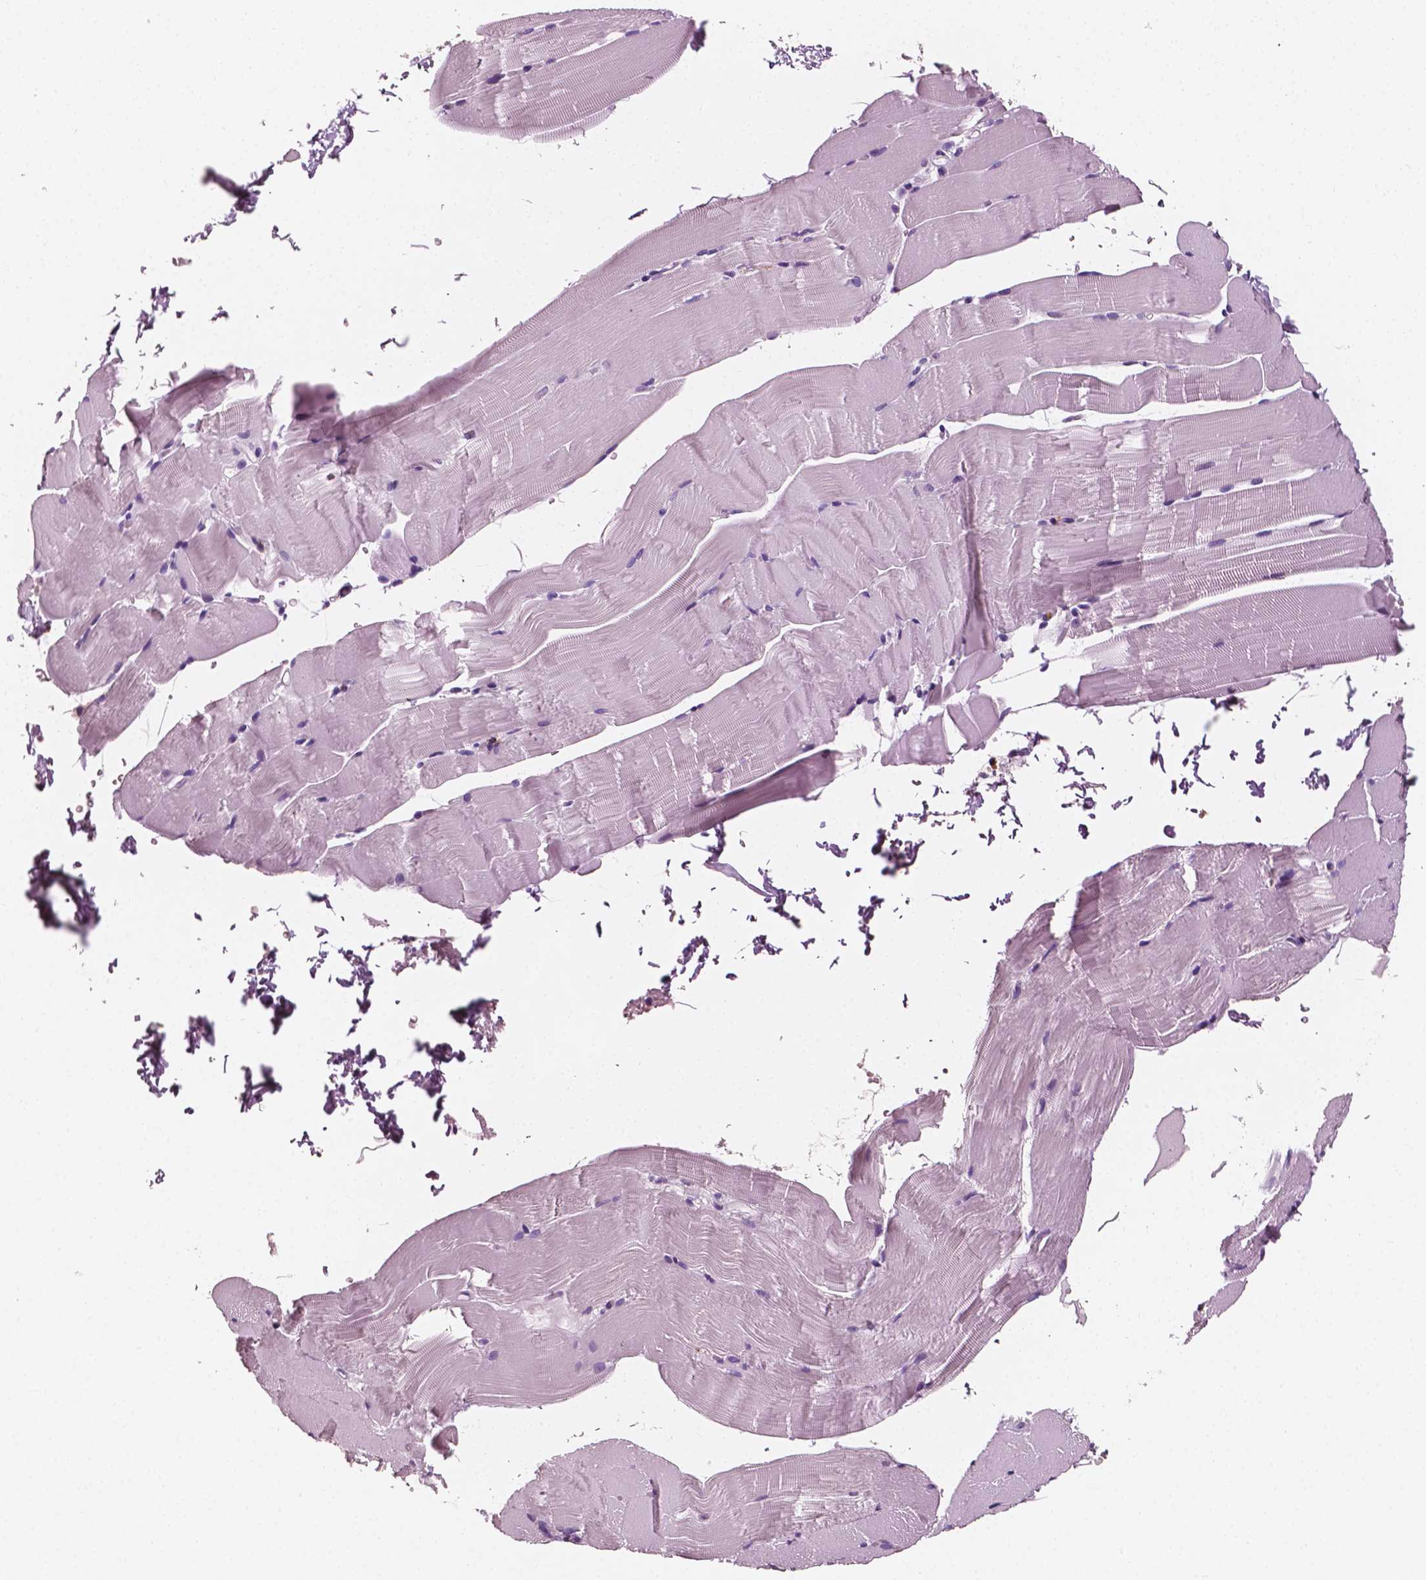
{"staining": {"intensity": "negative", "quantity": "none", "location": "none"}, "tissue": "skeletal muscle", "cell_type": "Myocytes", "image_type": "normal", "snomed": [{"axis": "morphology", "description": "Normal tissue, NOS"}, {"axis": "topography", "description": "Skeletal muscle"}], "caption": "Immunohistochemistry (IHC) of unremarkable skeletal muscle shows no staining in myocytes. (DAB (3,3'-diaminobenzidine) immunohistochemistry (IHC), high magnification).", "gene": "PTPRC", "patient": {"sex": "female", "age": 37}}